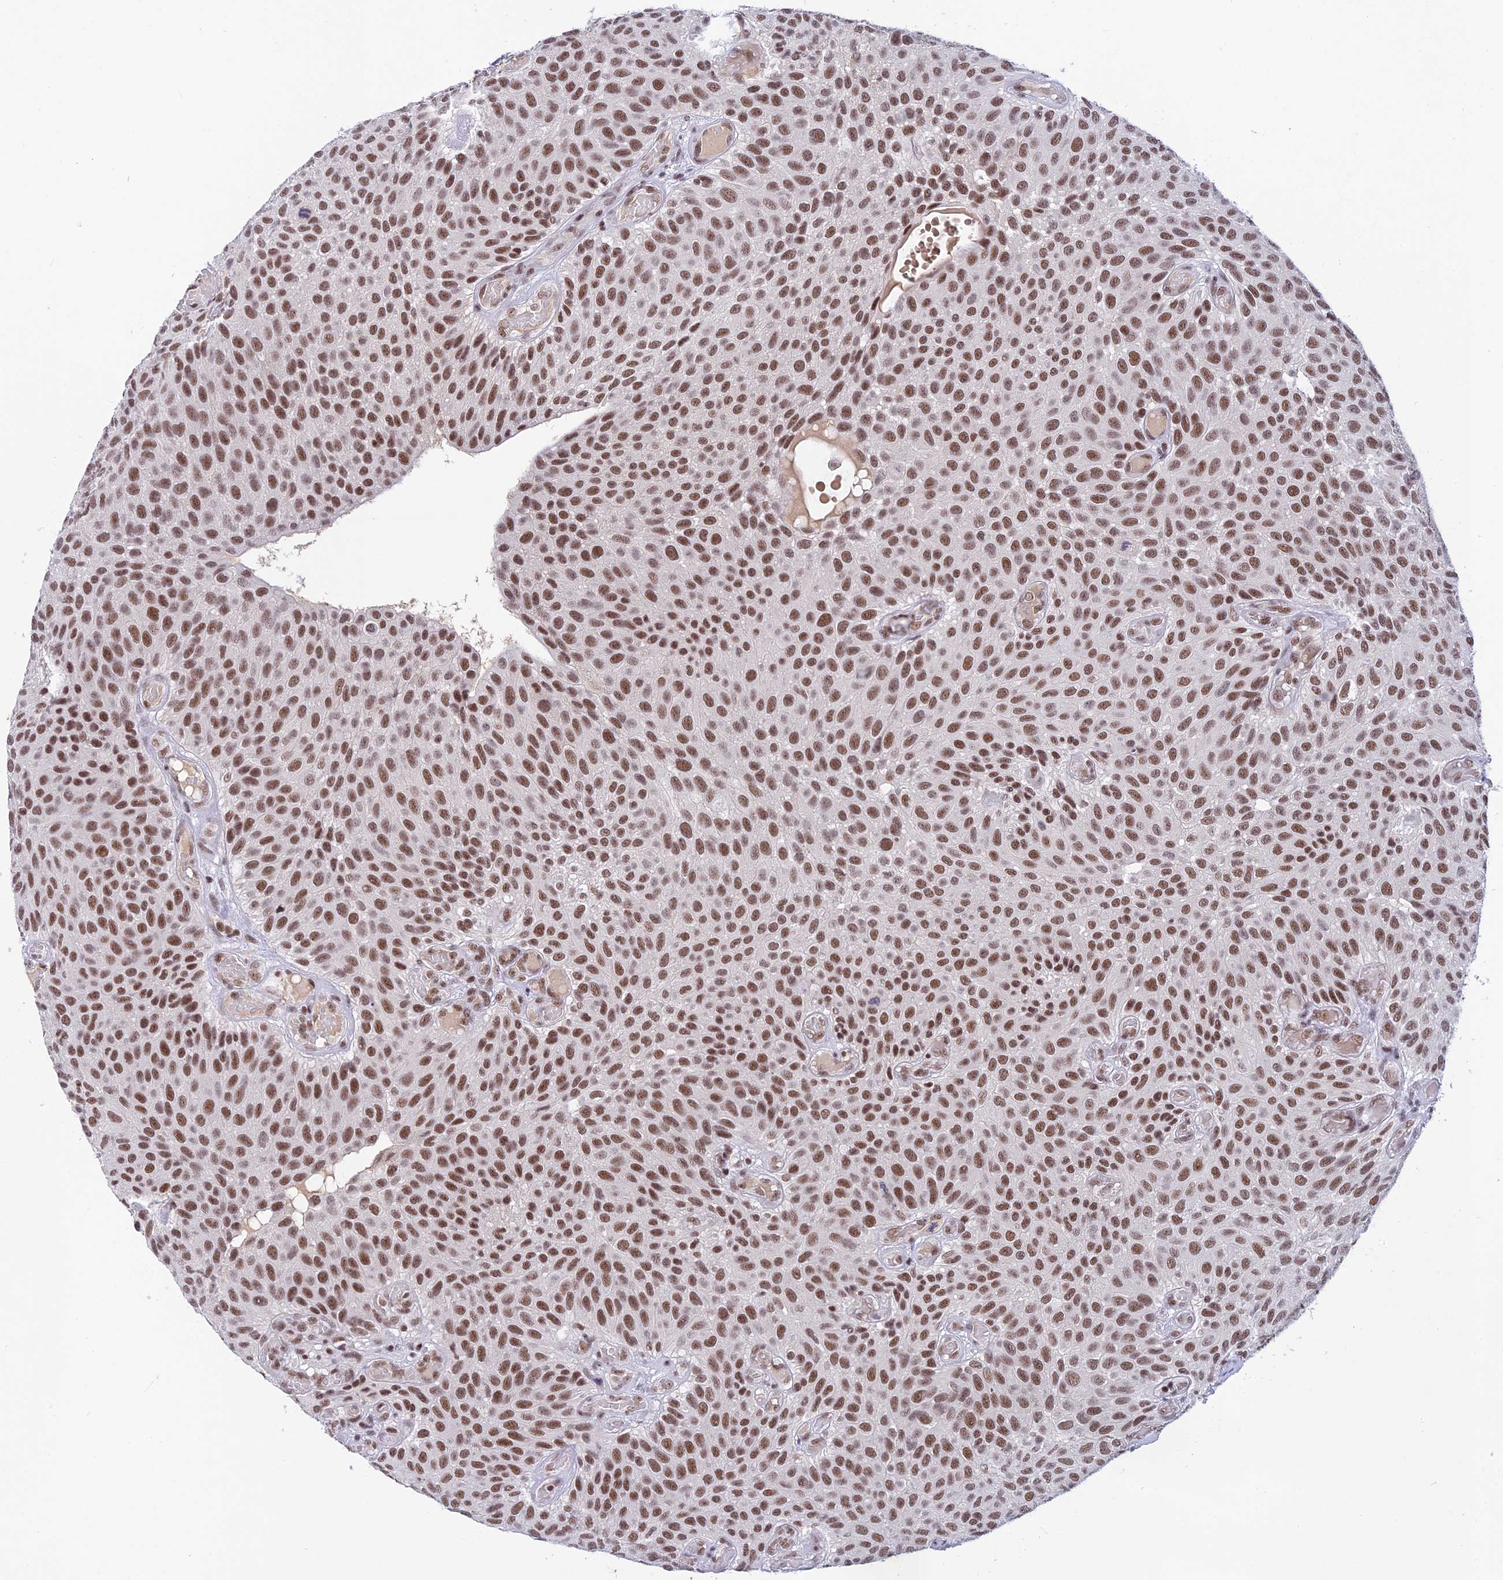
{"staining": {"intensity": "strong", "quantity": ">75%", "location": "nuclear"}, "tissue": "urothelial cancer", "cell_type": "Tumor cells", "image_type": "cancer", "snomed": [{"axis": "morphology", "description": "Urothelial carcinoma, Low grade"}, {"axis": "topography", "description": "Urinary bladder"}], "caption": "A brown stain shows strong nuclear positivity of a protein in urothelial carcinoma (low-grade) tumor cells.", "gene": "THAP11", "patient": {"sex": "male", "age": 89}}